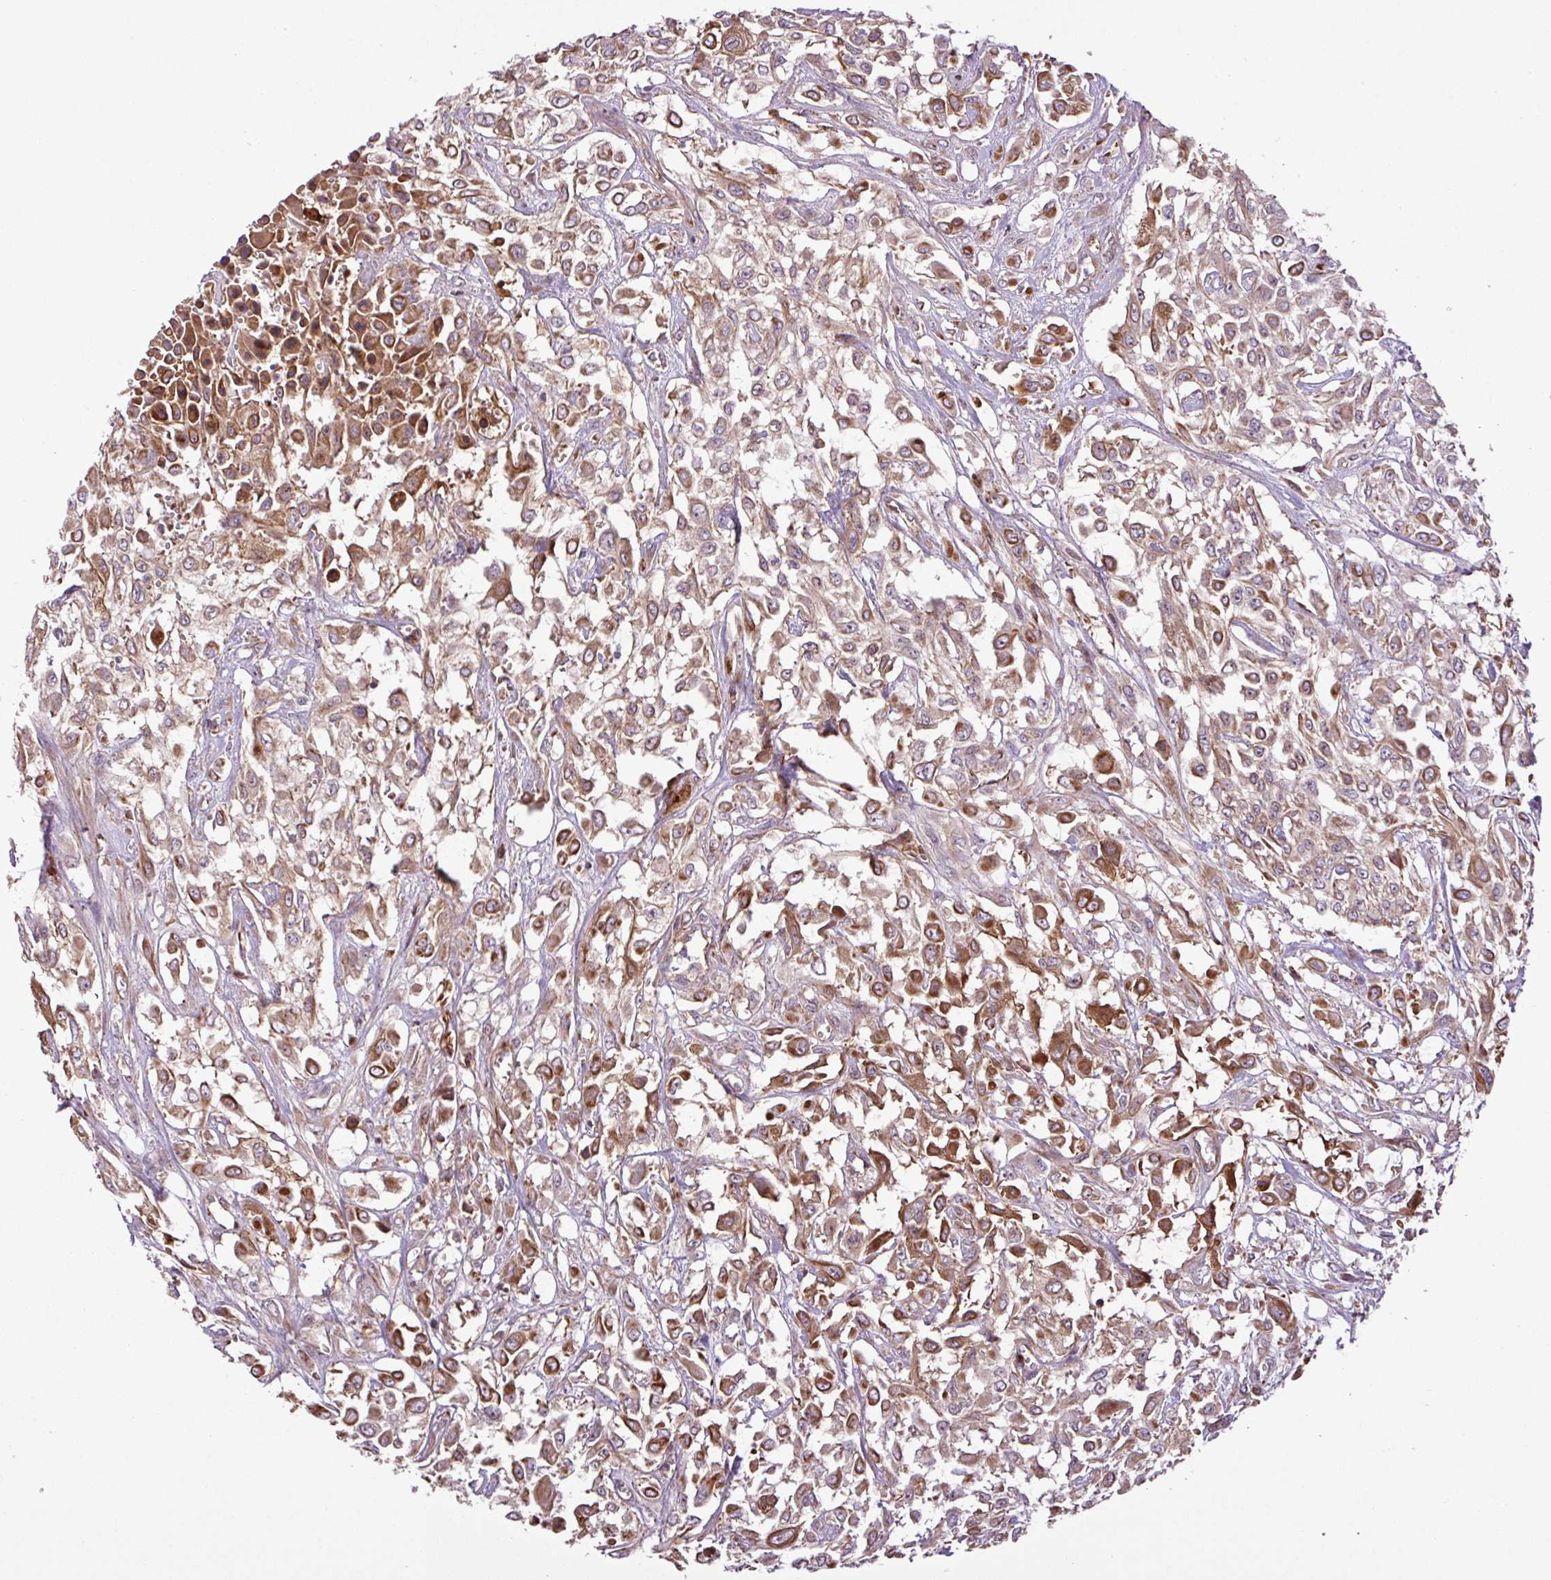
{"staining": {"intensity": "moderate", "quantity": ">75%", "location": "cytoplasmic/membranous"}, "tissue": "urothelial cancer", "cell_type": "Tumor cells", "image_type": "cancer", "snomed": [{"axis": "morphology", "description": "Urothelial carcinoma, High grade"}, {"axis": "topography", "description": "Urinary bladder"}], "caption": "The micrograph shows a brown stain indicating the presence of a protein in the cytoplasmic/membranous of tumor cells in high-grade urothelial carcinoma.", "gene": "ZNF266", "patient": {"sex": "male", "age": 57}}